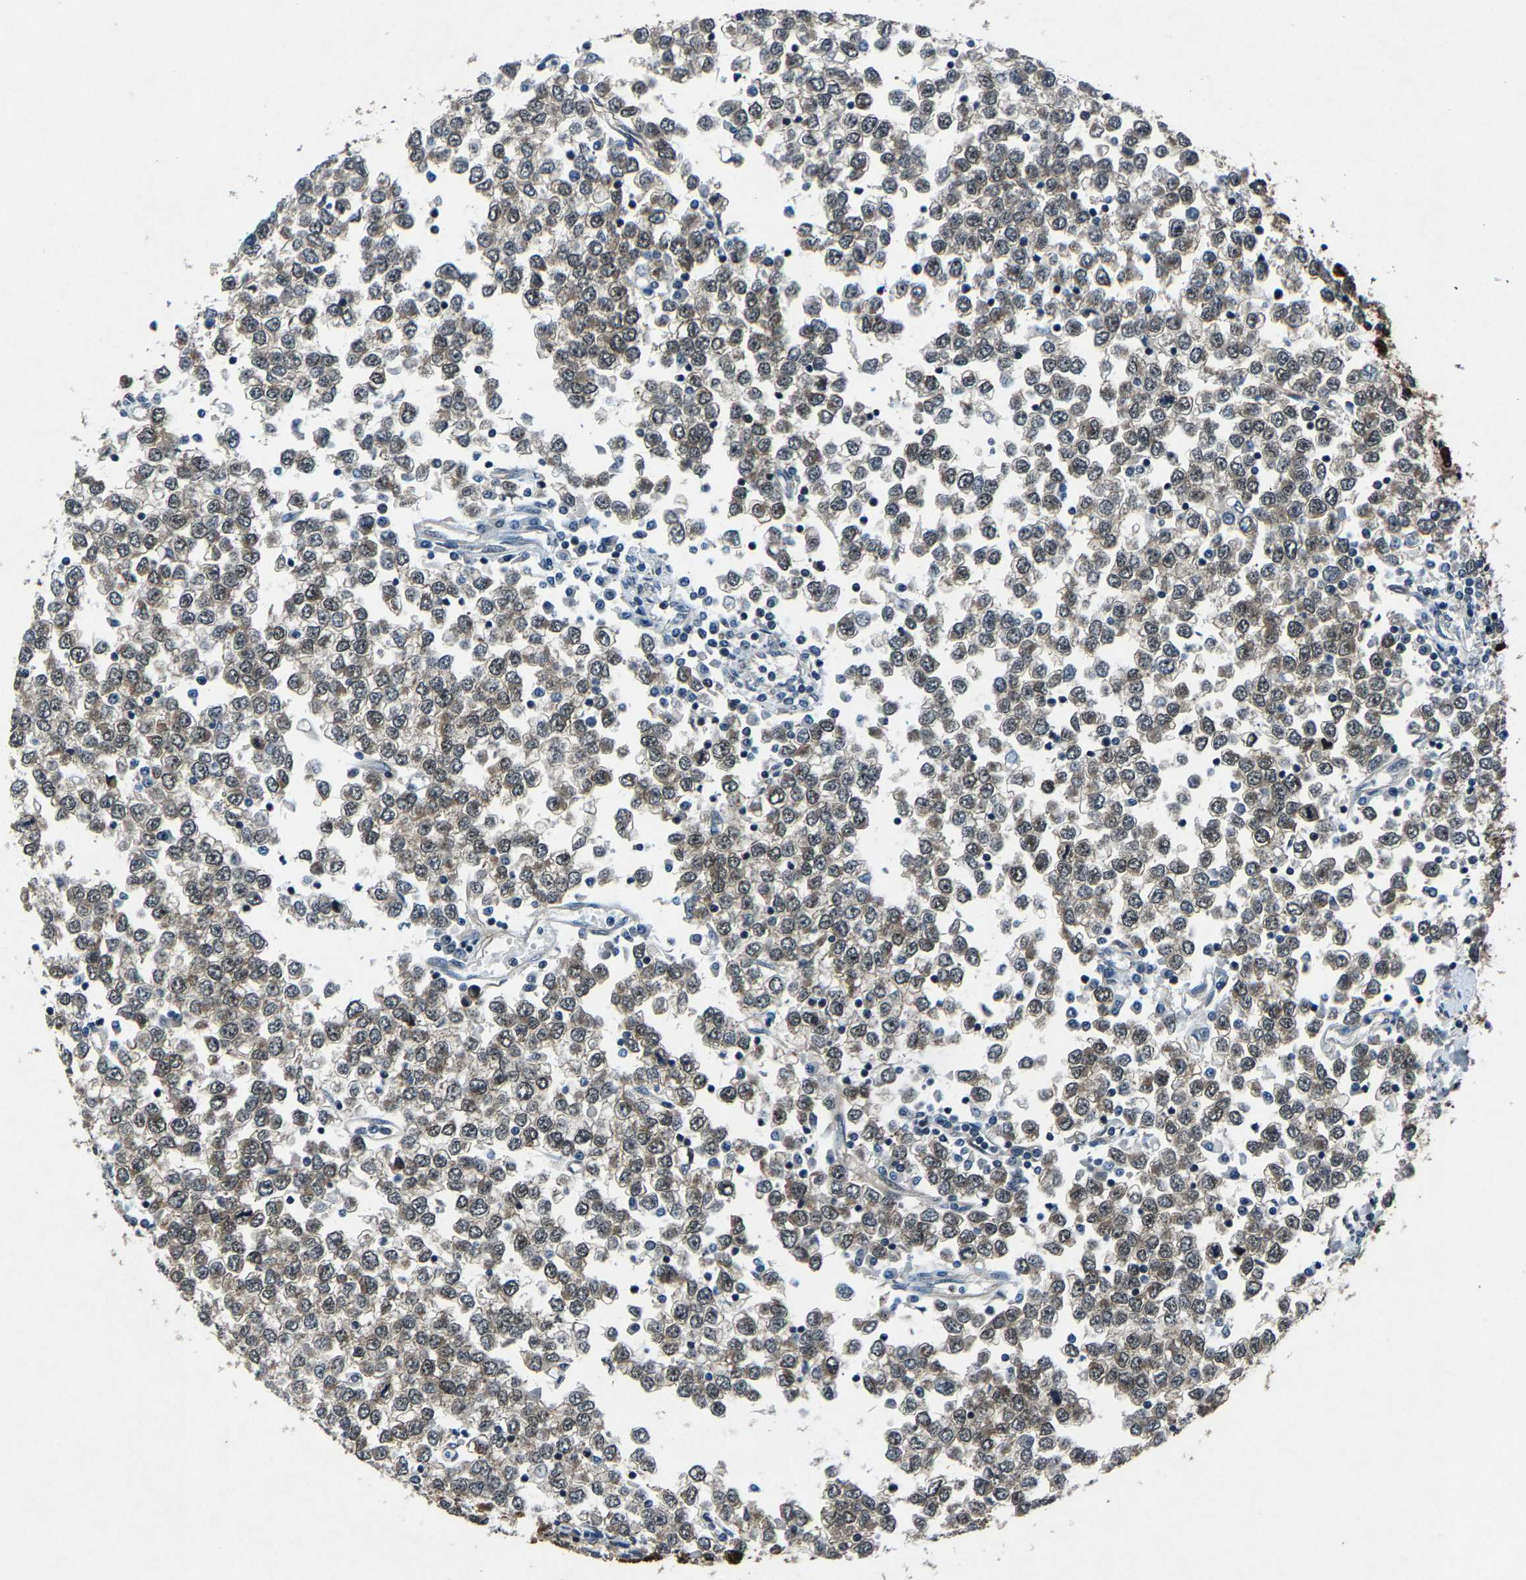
{"staining": {"intensity": "weak", "quantity": "25%-75%", "location": "cytoplasmic/membranous,nuclear"}, "tissue": "testis cancer", "cell_type": "Tumor cells", "image_type": "cancer", "snomed": [{"axis": "morphology", "description": "Seminoma, NOS"}, {"axis": "topography", "description": "Testis"}], "caption": "DAB (3,3'-diaminobenzidine) immunohistochemical staining of human seminoma (testis) exhibits weak cytoplasmic/membranous and nuclear protein positivity in about 25%-75% of tumor cells. (Stains: DAB in brown, nuclei in blue, Microscopy: brightfield microscopy at high magnification).", "gene": "ATXN3", "patient": {"sex": "male", "age": 65}}